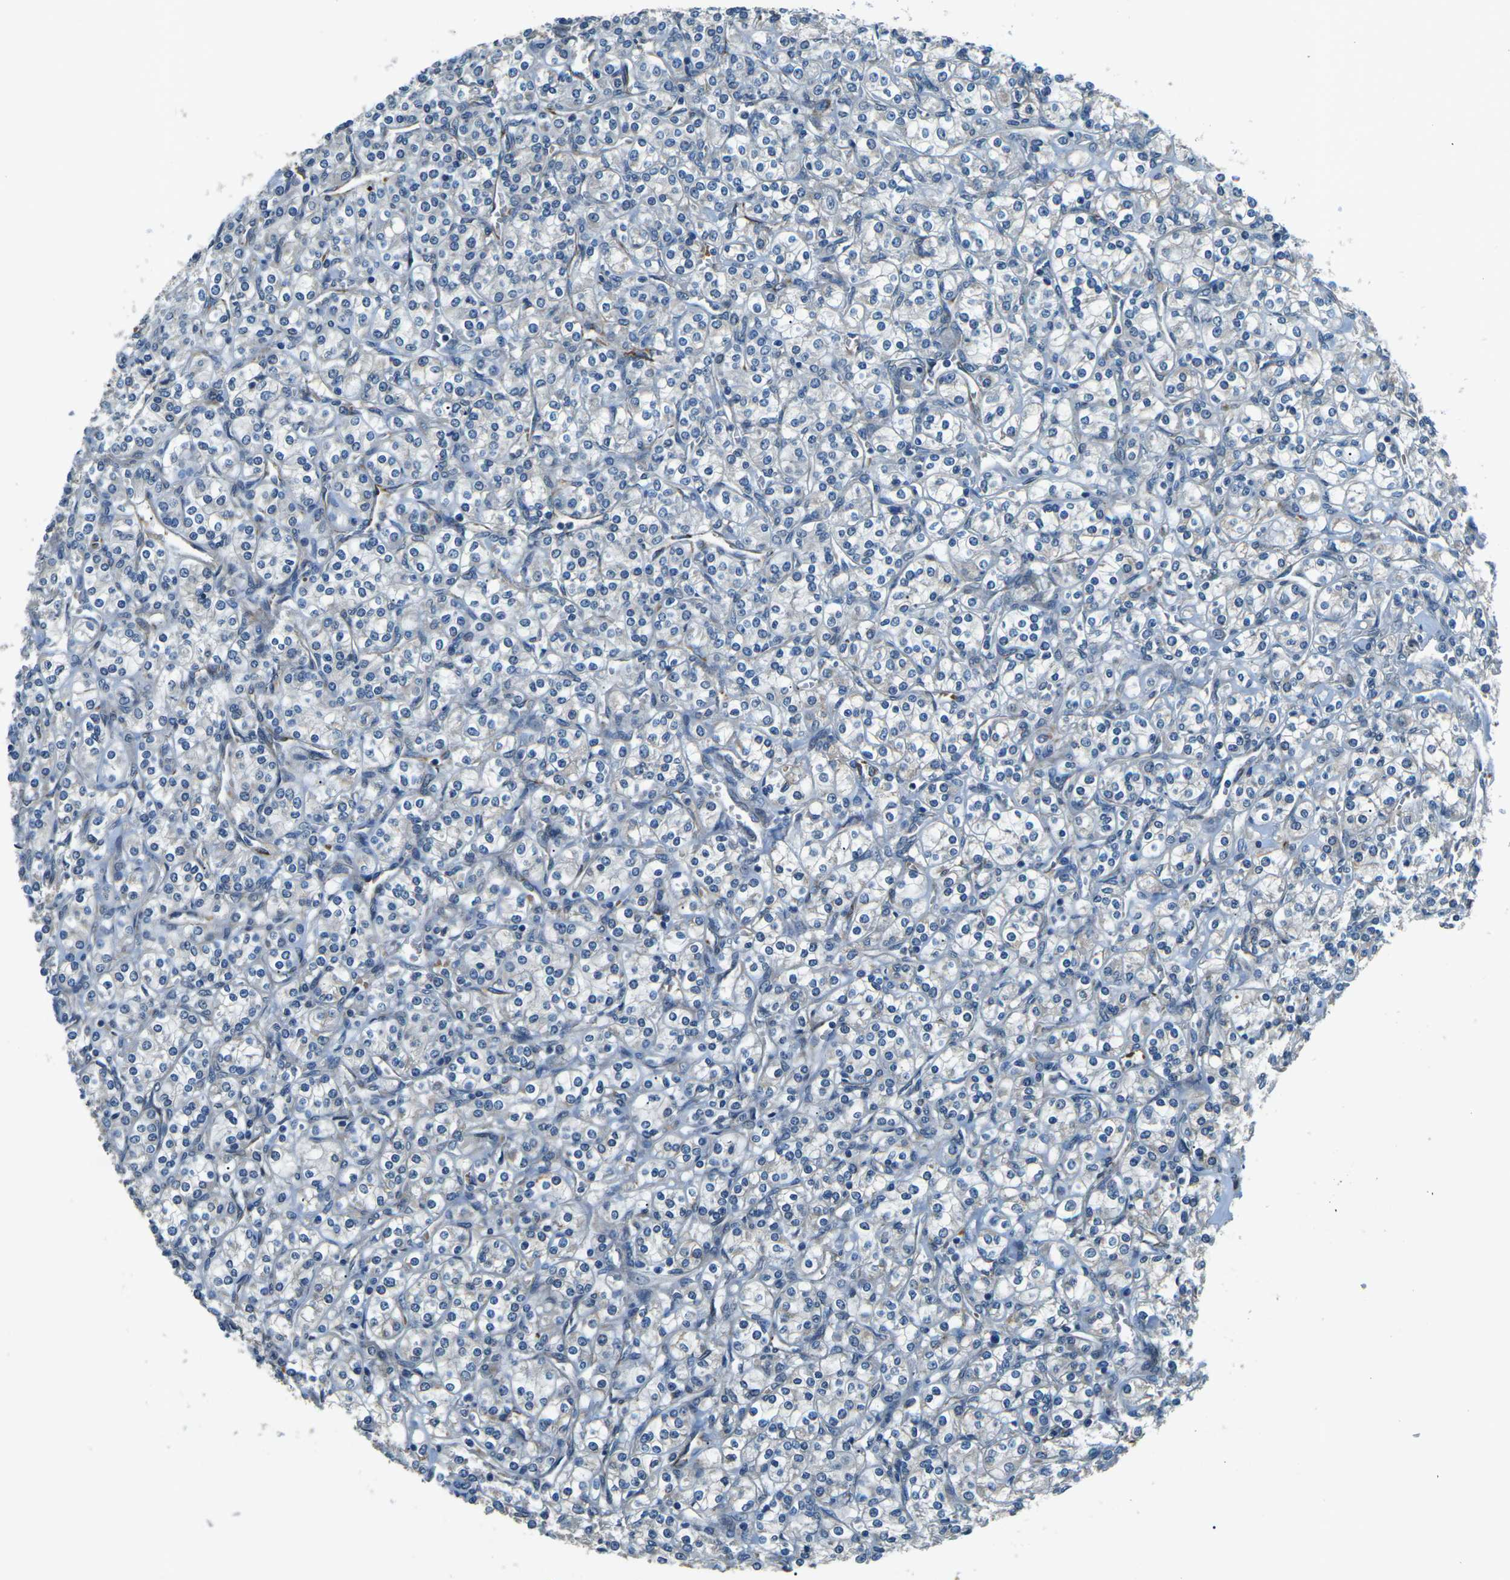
{"staining": {"intensity": "negative", "quantity": "none", "location": "none"}, "tissue": "renal cancer", "cell_type": "Tumor cells", "image_type": "cancer", "snomed": [{"axis": "morphology", "description": "Adenocarcinoma, NOS"}, {"axis": "topography", "description": "Kidney"}], "caption": "High power microscopy image of an immunohistochemistry histopathology image of renal cancer (adenocarcinoma), revealing no significant staining in tumor cells.", "gene": "AFAP1", "patient": {"sex": "male", "age": 77}}